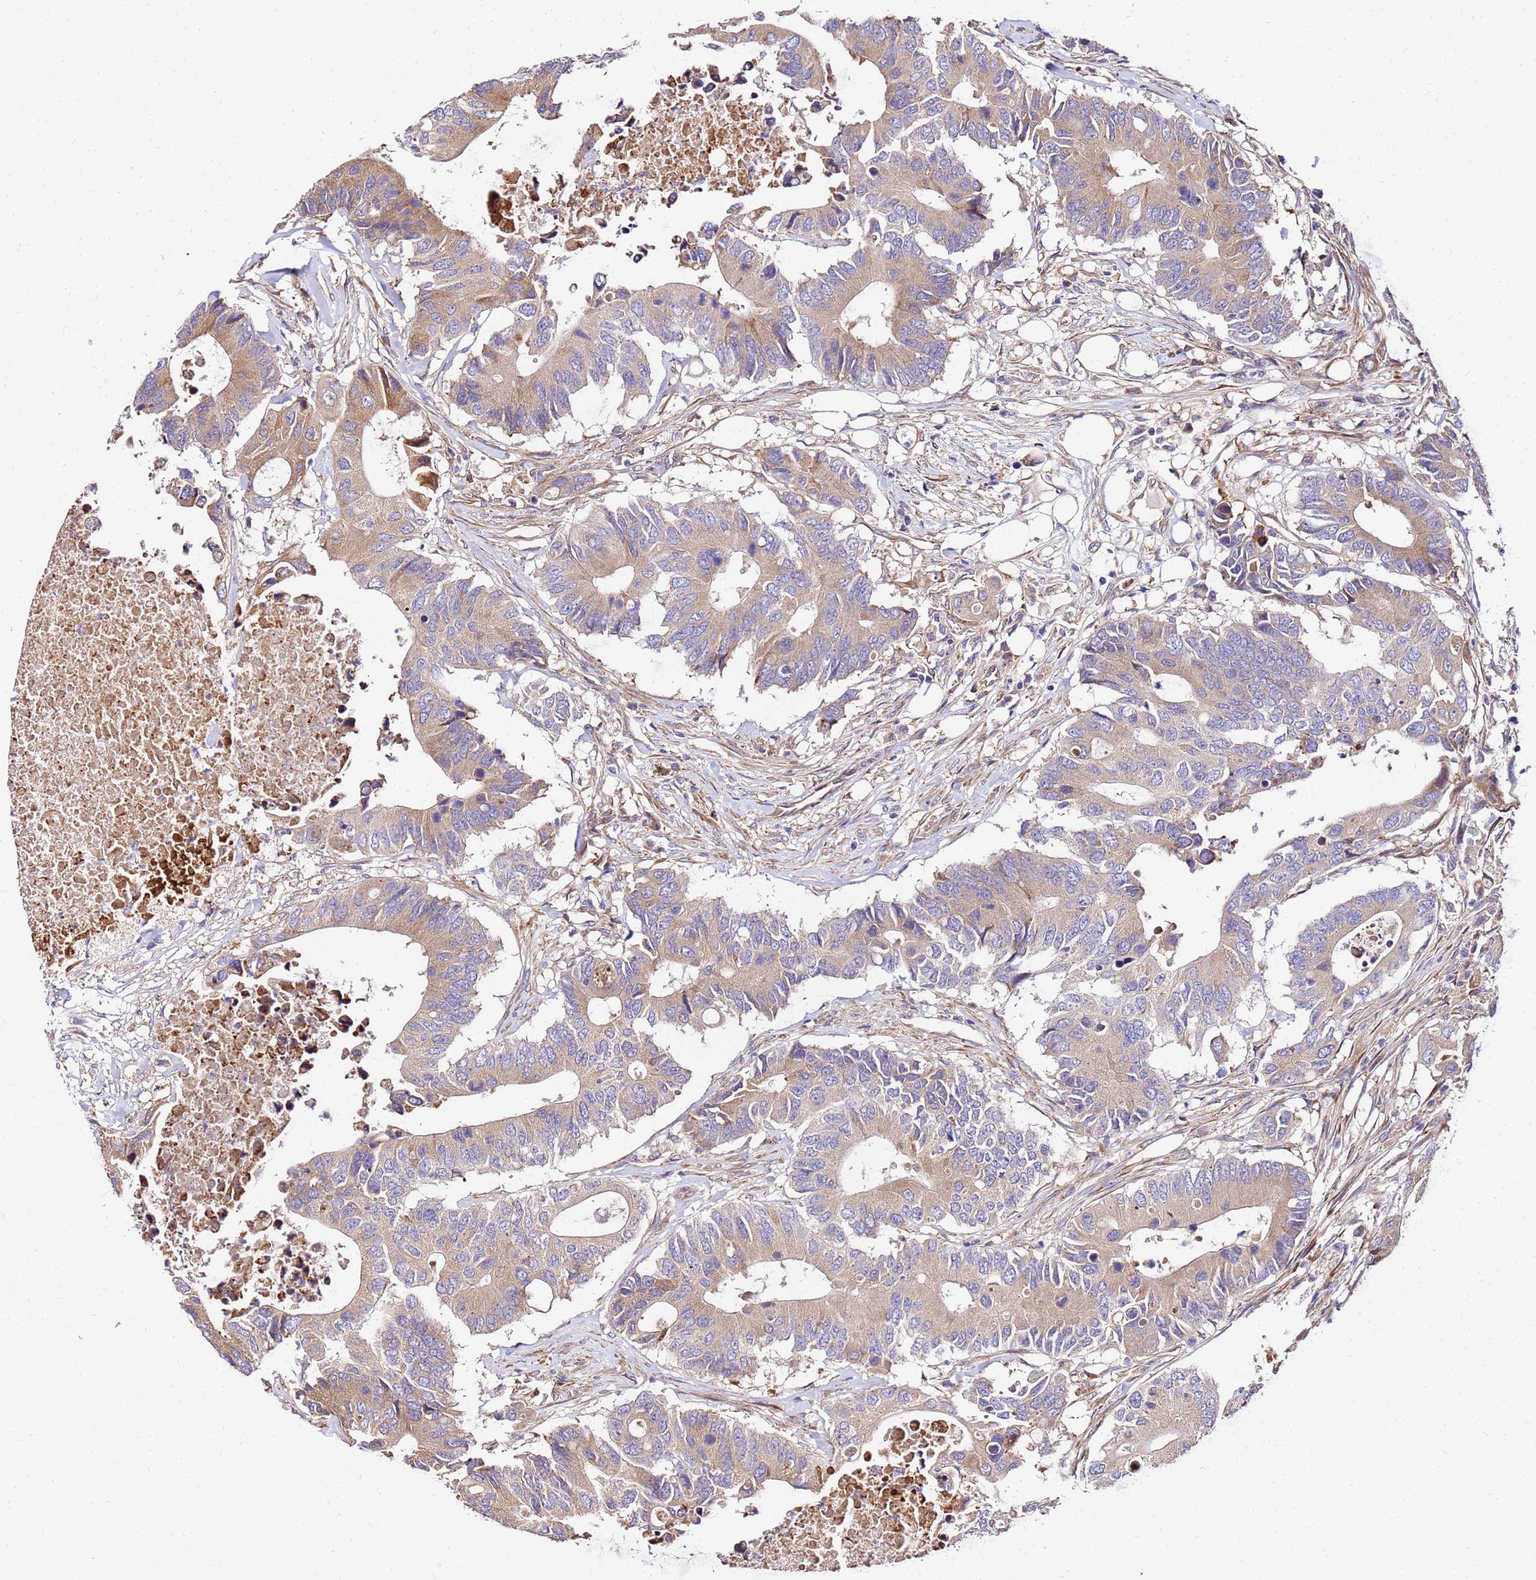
{"staining": {"intensity": "moderate", "quantity": ">75%", "location": "cytoplasmic/membranous"}, "tissue": "colorectal cancer", "cell_type": "Tumor cells", "image_type": "cancer", "snomed": [{"axis": "morphology", "description": "Adenocarcinoma, NOS"}, {"axis": "topography", "description": "Colon"}], "caption": "About >75% of tumor cells in colorectal adenocarcinoma display moderate cytoplasmic/membranous protein staining as visualized by brown immunohistochemical staining.", "gene": "WWC2", "patient": {"sex": "male", "age": 71}}